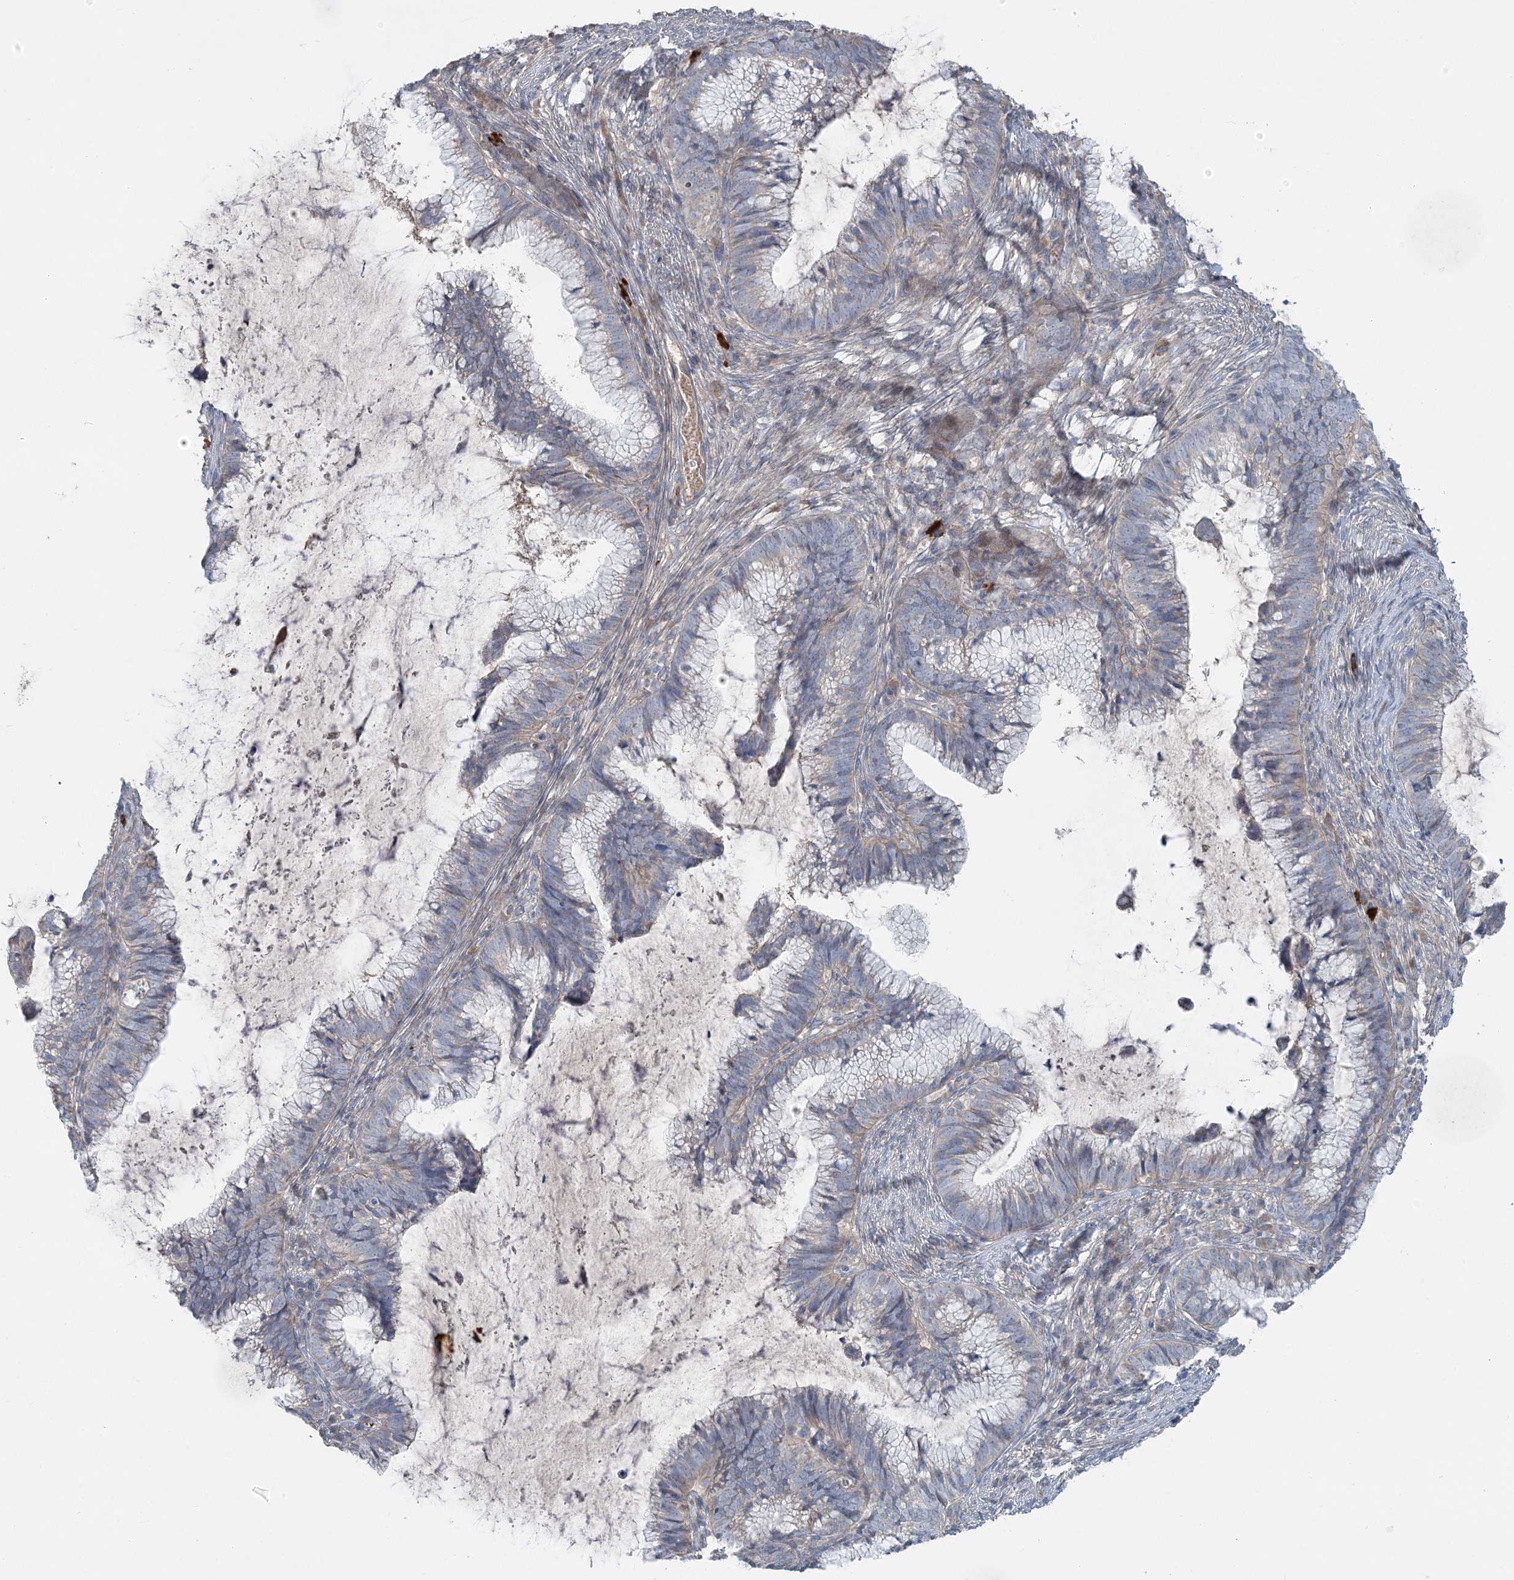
{"staining": {"intensity": "negative", "quantity": "none", "location": "none"}, "tissue": "cervical cancer", "cell_type": "Tumor cells", "image_type": "cancer", "snomed": [{"axis": "morphology", "description": "Adenocarcinoma, NOS"}, {"axis": "topography", "description": "Cervix"}], "caption": "Immunohistochemistry (IHC) photomicrograph of neoplastic tissue: adenocarcinoma (cervical) stained with DAB (3,3'-diaminobenzidine) displays no significant protein expression in tumor cells.", "gene": "SLC4A10", "patient": {"sex": "female", "age": 36}}